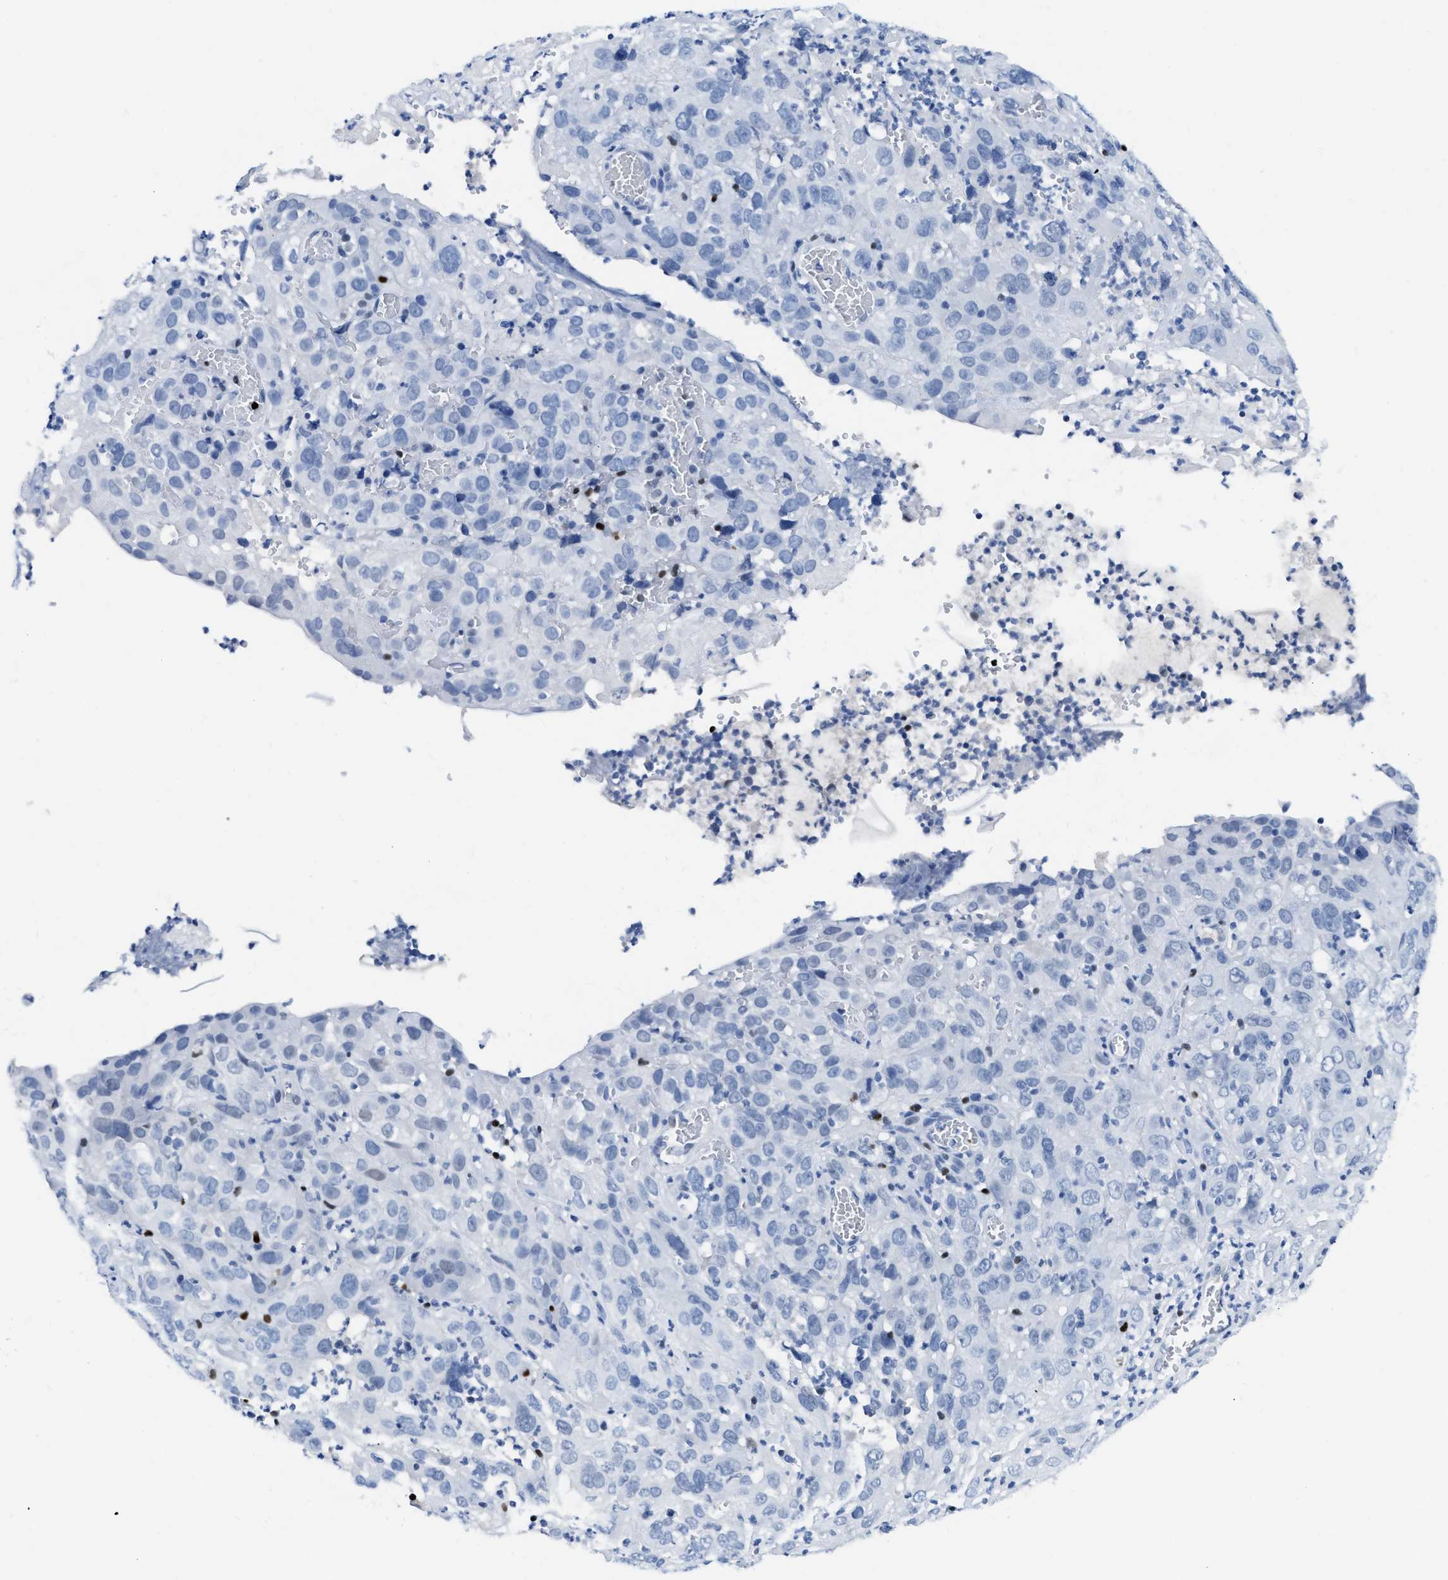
{"staining": {"intensity": "negative", "quantity": "none", "location": "none"}, "tissue": "cervical cancer", "cell_type": "Tumor cells", "image_type": "cancer", "snomed": [{"axis": "morphology", "description": "Squamous cell carcinoma, NOS"}, {"axis": "topography", "description": "Cervix"}], "caption": "Human cervical squamous cell carcinoma stained for a protein using immunohistochemistry (IHC) demonstrates no positivity in tumor cells.", "gene": "TCF7", "patient": {"sex": "female", "age": 32}}